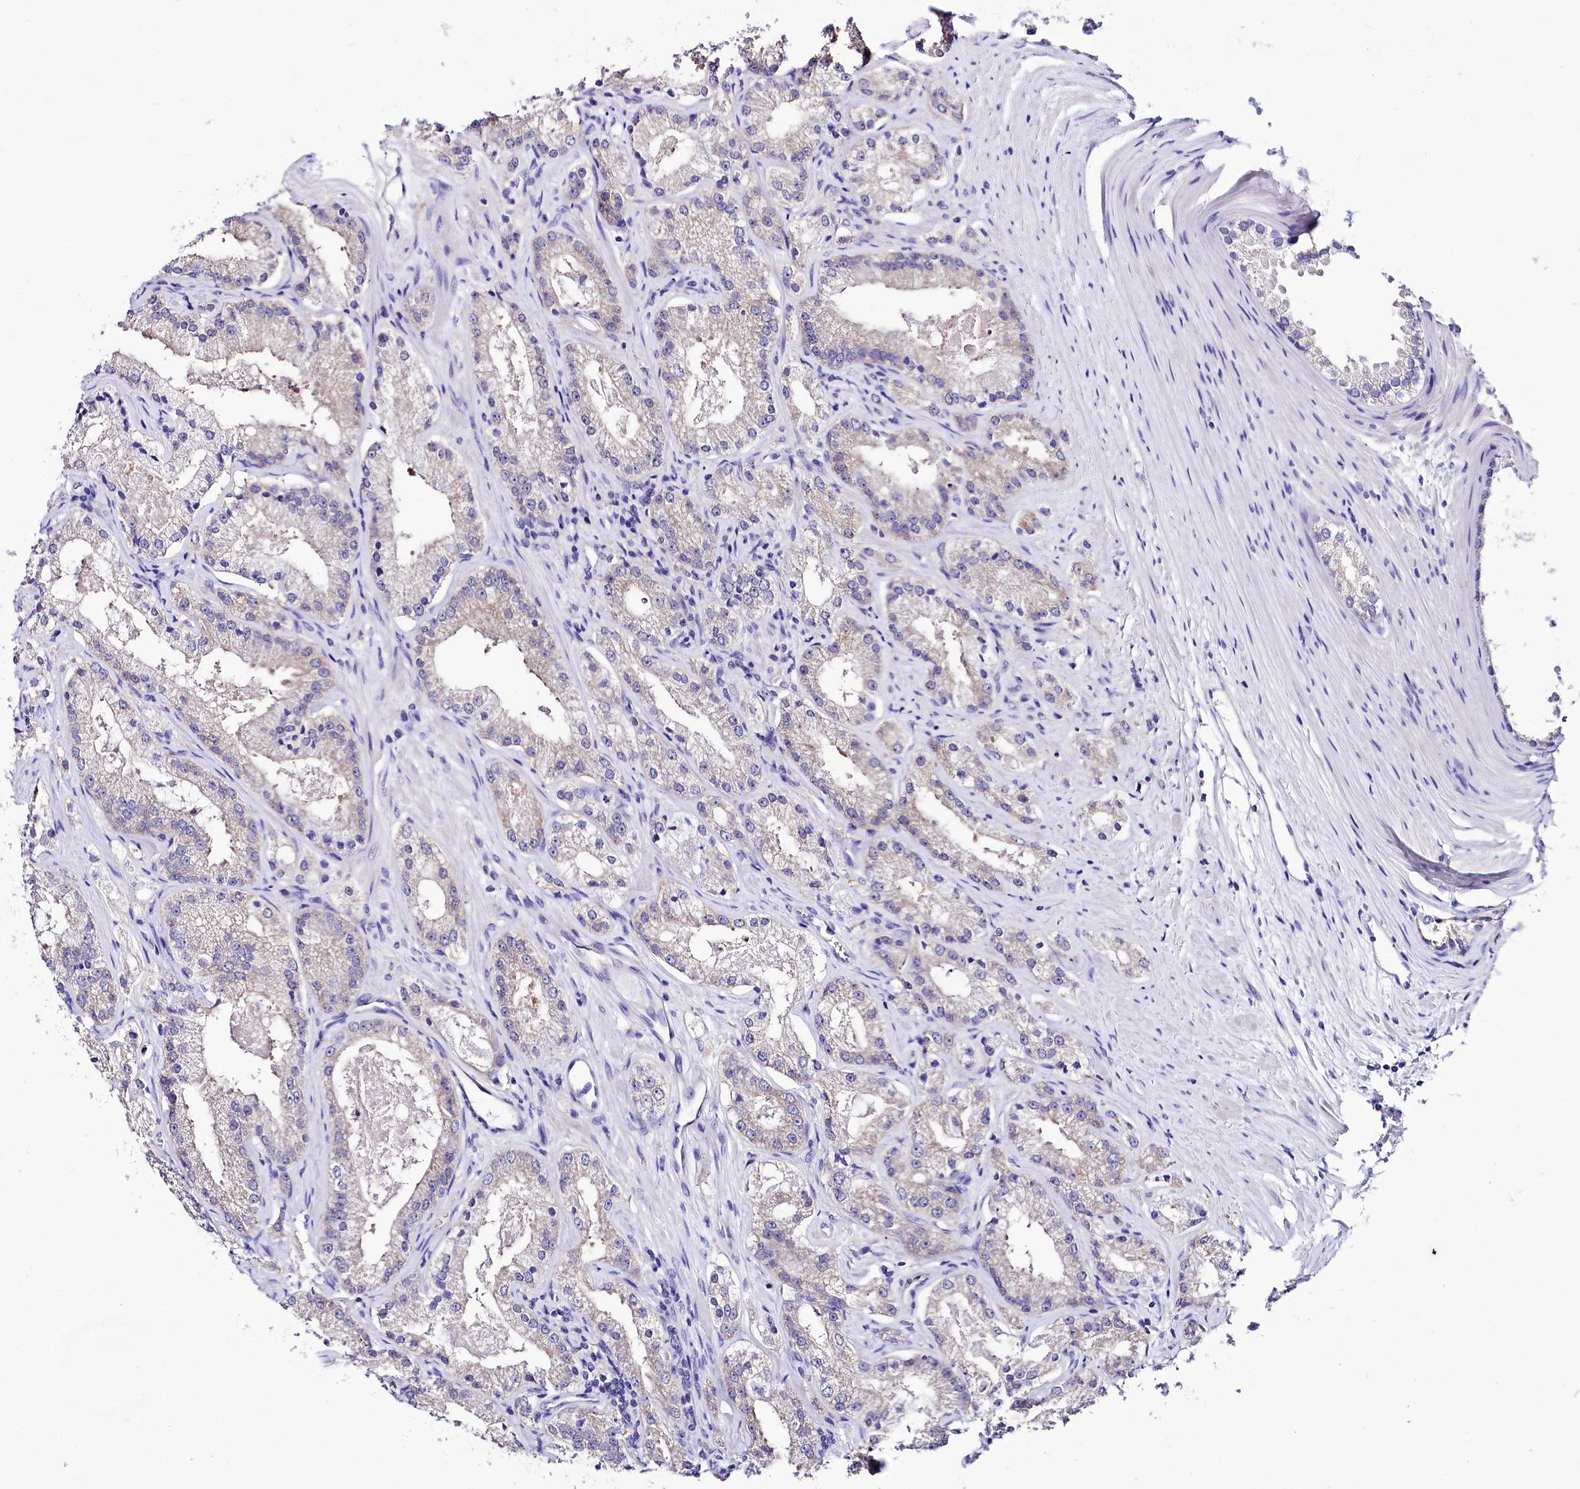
{"staining": {"intensity": "negative", "quantity": "none", "location": "none"}, "tissue": "prostate cancer", "cell_type": "Tumor cells", "image_type": "cancer", "snomed": [{"axis": "morphology", "description": "Adenocarcinoma, Low grade"}, {"axis": "topography", "description": "Prostate"}], "caption": "Histopathology image shows no significant protein positivity in tumor cells of low-grade adenocarcinoma (prostate).", "gene": "ABHD5", "patient": {"sex": "male", "age": 69}}